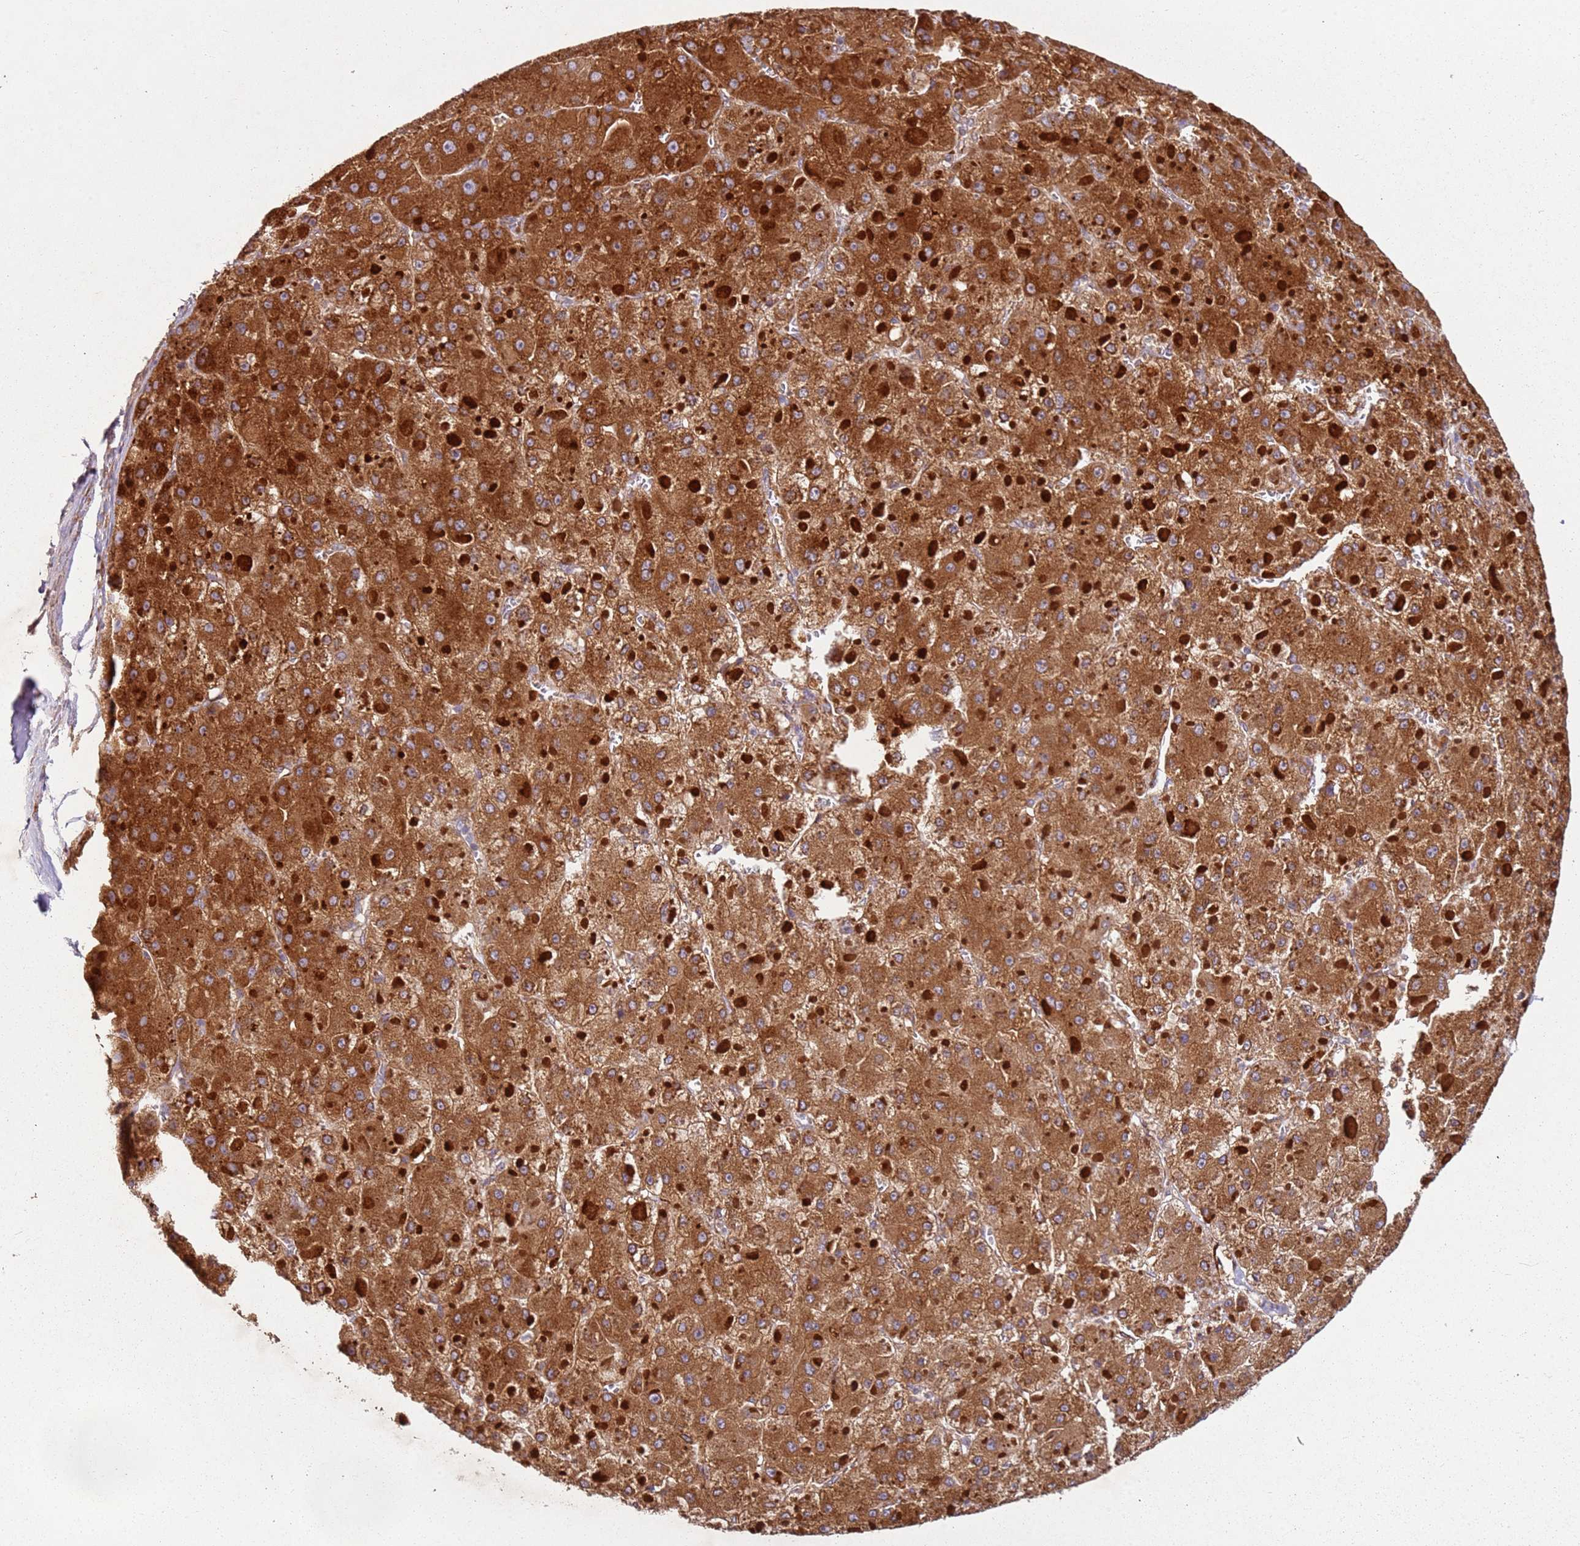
{"staining": {"intensity": "strong", "quantity": ">75%", "location": "cytoplasmic/membranous"}, "tissue": "liver cancer", "cell_type": "Tumor cells", "image_type": "cancer", "snomed": [{"axis": "morphology", "description": "Carcinoma, Hepatocellular, NOS"}, {"axis": "topography", "description": "Liver"}], "caption": "A photomicrograph of liver cancer (hepatocellular carcinoma) stained for a protein reveals strong cytoplasmic/membranous brown staining in tumor cells. The staining is performed using DAB (3,3'-diaminobenzidine) brown chromogen to label protein expression. The nuclei are counter-stained blue using hematoxylin.", "gene": "ARFRP1", "patient": {"sex": "female", "age": 73}}